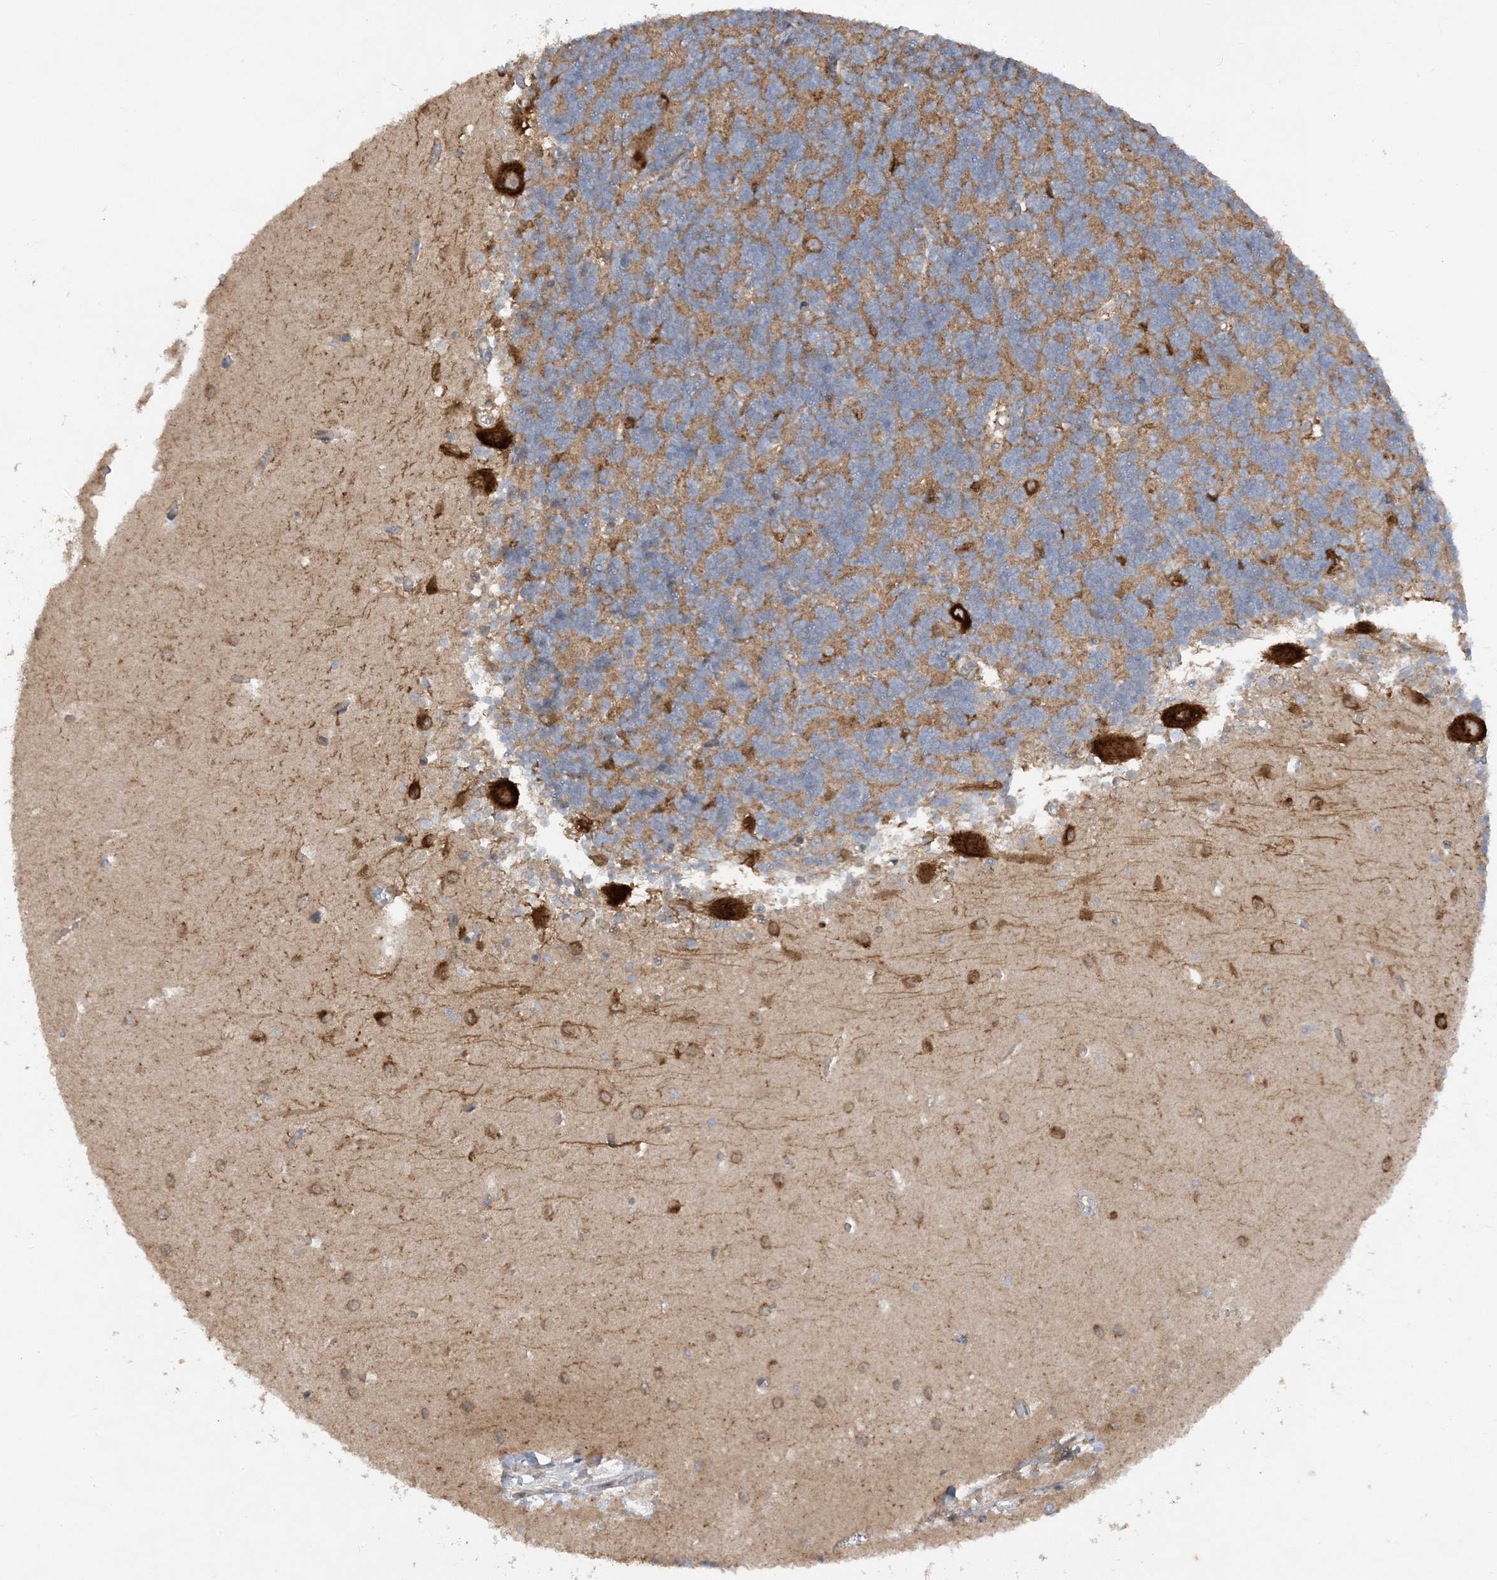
{"staining": {"intensity": "moderate", "quantity": "25%-75%", "location": "cytoplasmic/membranous"}, "tissue": "cerebellum", "cell_type": "Cells in granular layer", "image_type": "normal", "snomed": [{"axis": "morphology", "description": "Normal tissue, NOS"}, {"axis": "topography", "description": "Cerebellum"}], "caption": "Protein staining of unremarkable cerebellum displays moderate cytoplasmic/membranous positivity in approximately 25%-75% of cells in granular layer. Ihc stains the protein of interest in brown and the nuclei are stained blue.", "gene": "PHACTR2", "patient": {"sex": "male", "age": 37}}